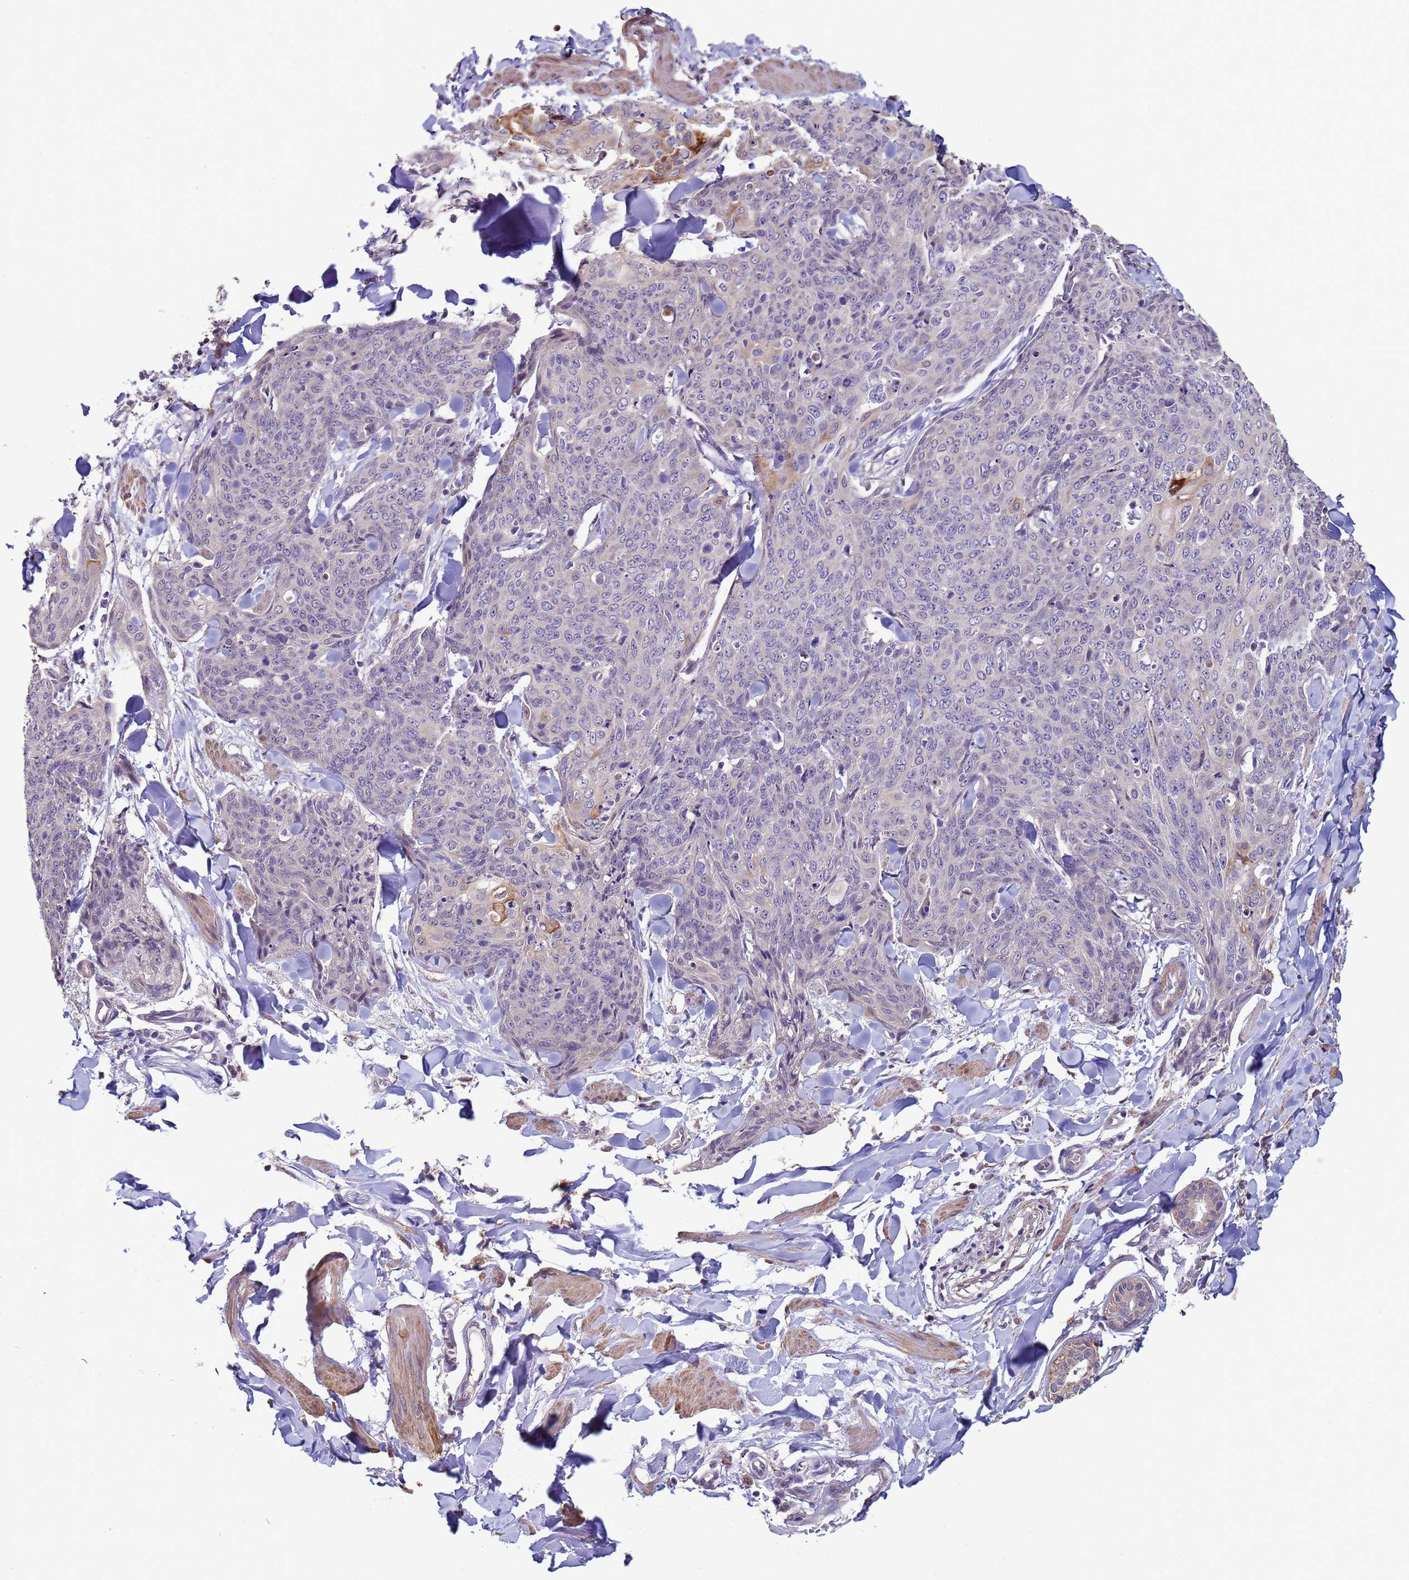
{"staining": {"intensity": "moderate", "quantity": "<25%", "location": "cytoplasmic/membranous"}, "tissue": "skin cancer", "cell_type": "Tumor cells", "image_type": "cancer", "snomed": [{"axis": "morphology", "description": "Squamous cell carcinoma, NOS"}, {"axis": "topography", "description": "Skin"}, {"axis": "topography", "description": "Vulva"}], "caption": "The photomicrograph demonstrates immunohistochemical staining of skin squamous cell carcinoma. There is moderate cytoplasmic/membranous staining is appreciated in about <25% of tumor cells.", "gene": "CLHC1", "patient": {"sex": "female", "age": 85}}